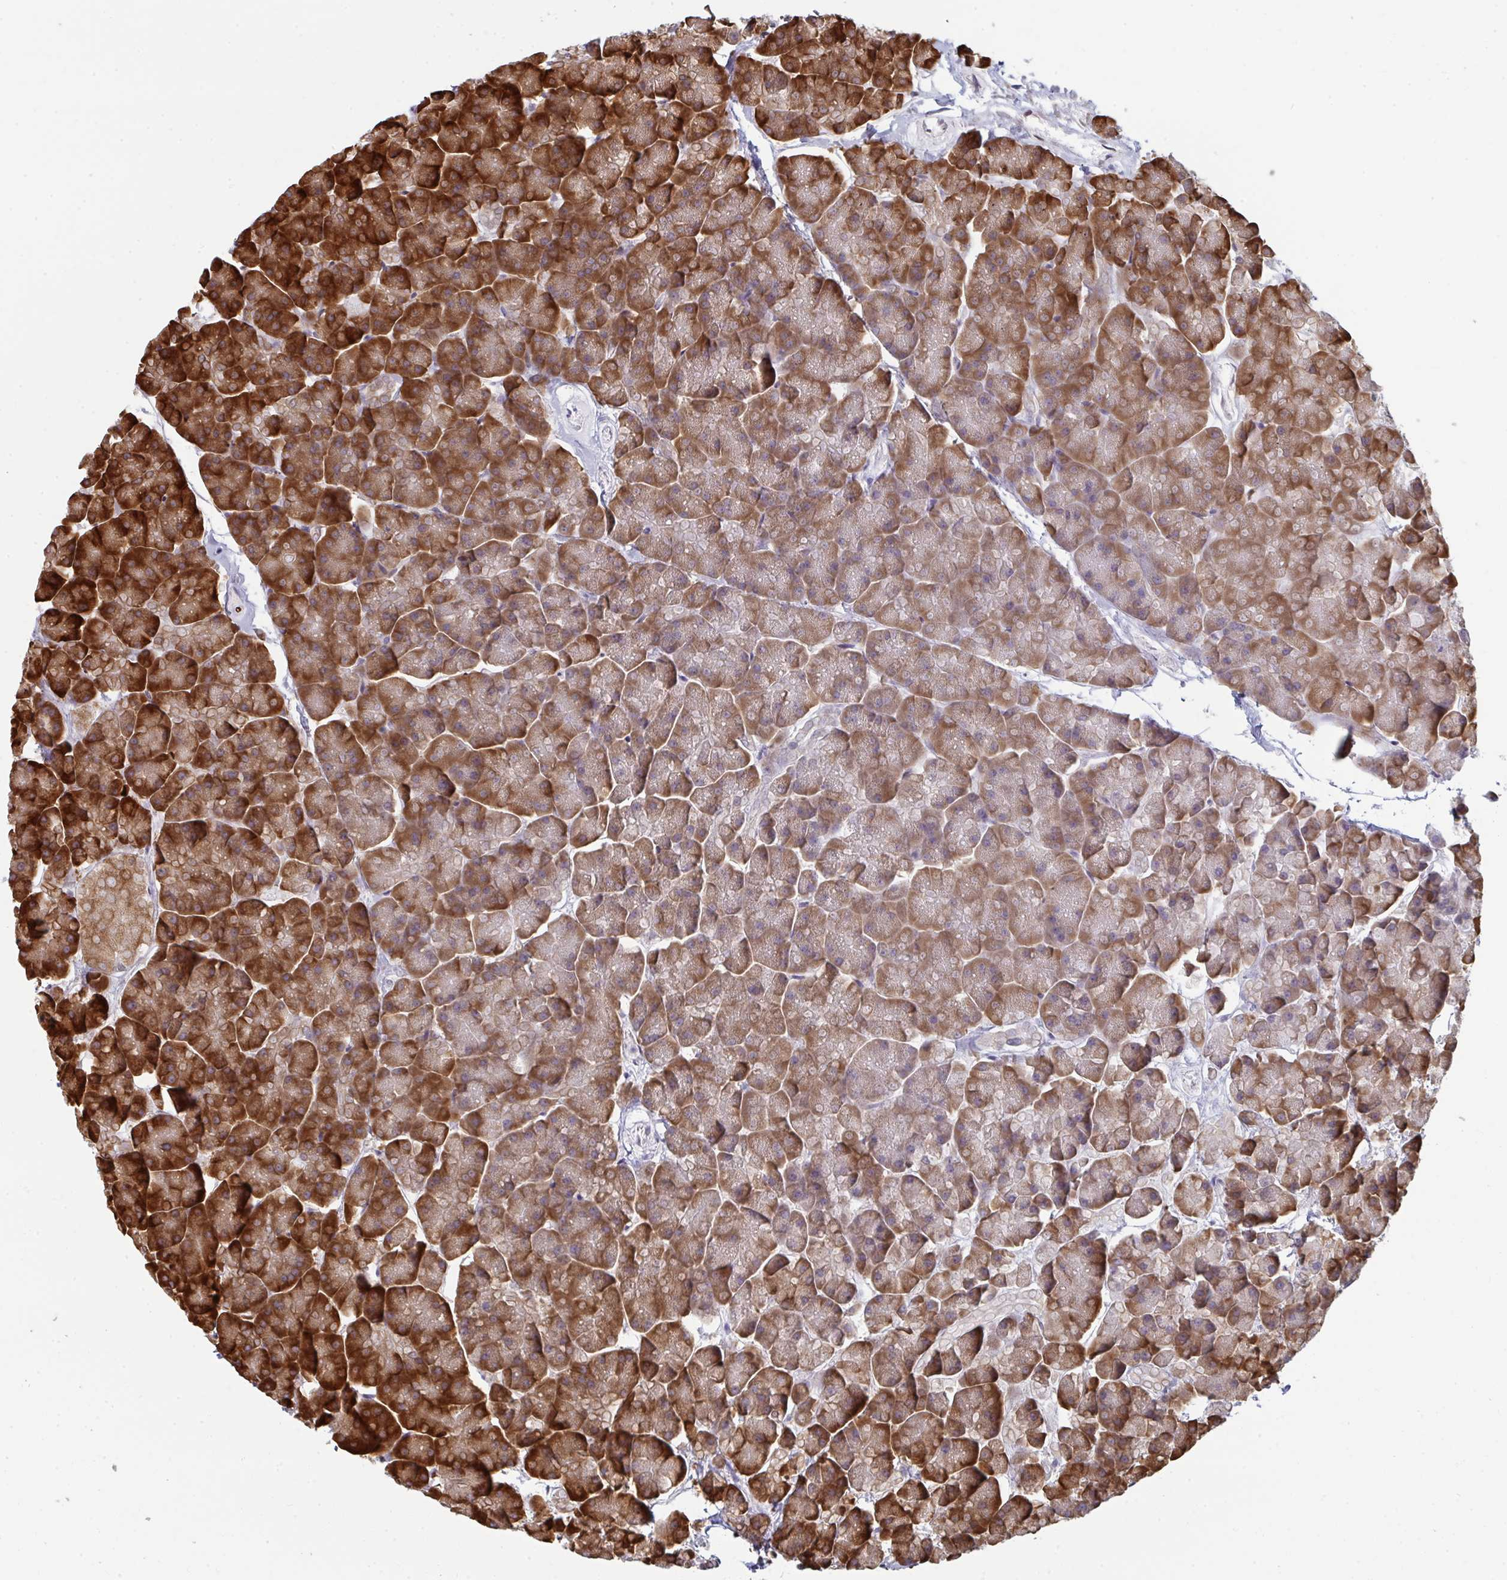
{"staining": {"intensity": "strong", "quantity": ">75%", "location": "cytoplasmic/membranous"}, "tissue": "pancreas", "cell_type": "Exocrine glandular cells", "image_type": "normal", "snomed": [{"axis": "morphology", "description": "Normal tissue, NOS"}, {"axis": "topography", "description": "Pancreas"}, {"axis": "topography", "description": "Peripheral nerve tissue"}], "caption": "This histopathology image displays unremarkable pancreas stained with immunohistochemistry (IHC) to label a protein in brown. The cytoplasmic/membranous of exocrine glandular cells show strong positivity for the protein. Nuclei are counter-stained blue.", "gene": "LYSMD4", "patient": {"sex": "male", "age": 54}}